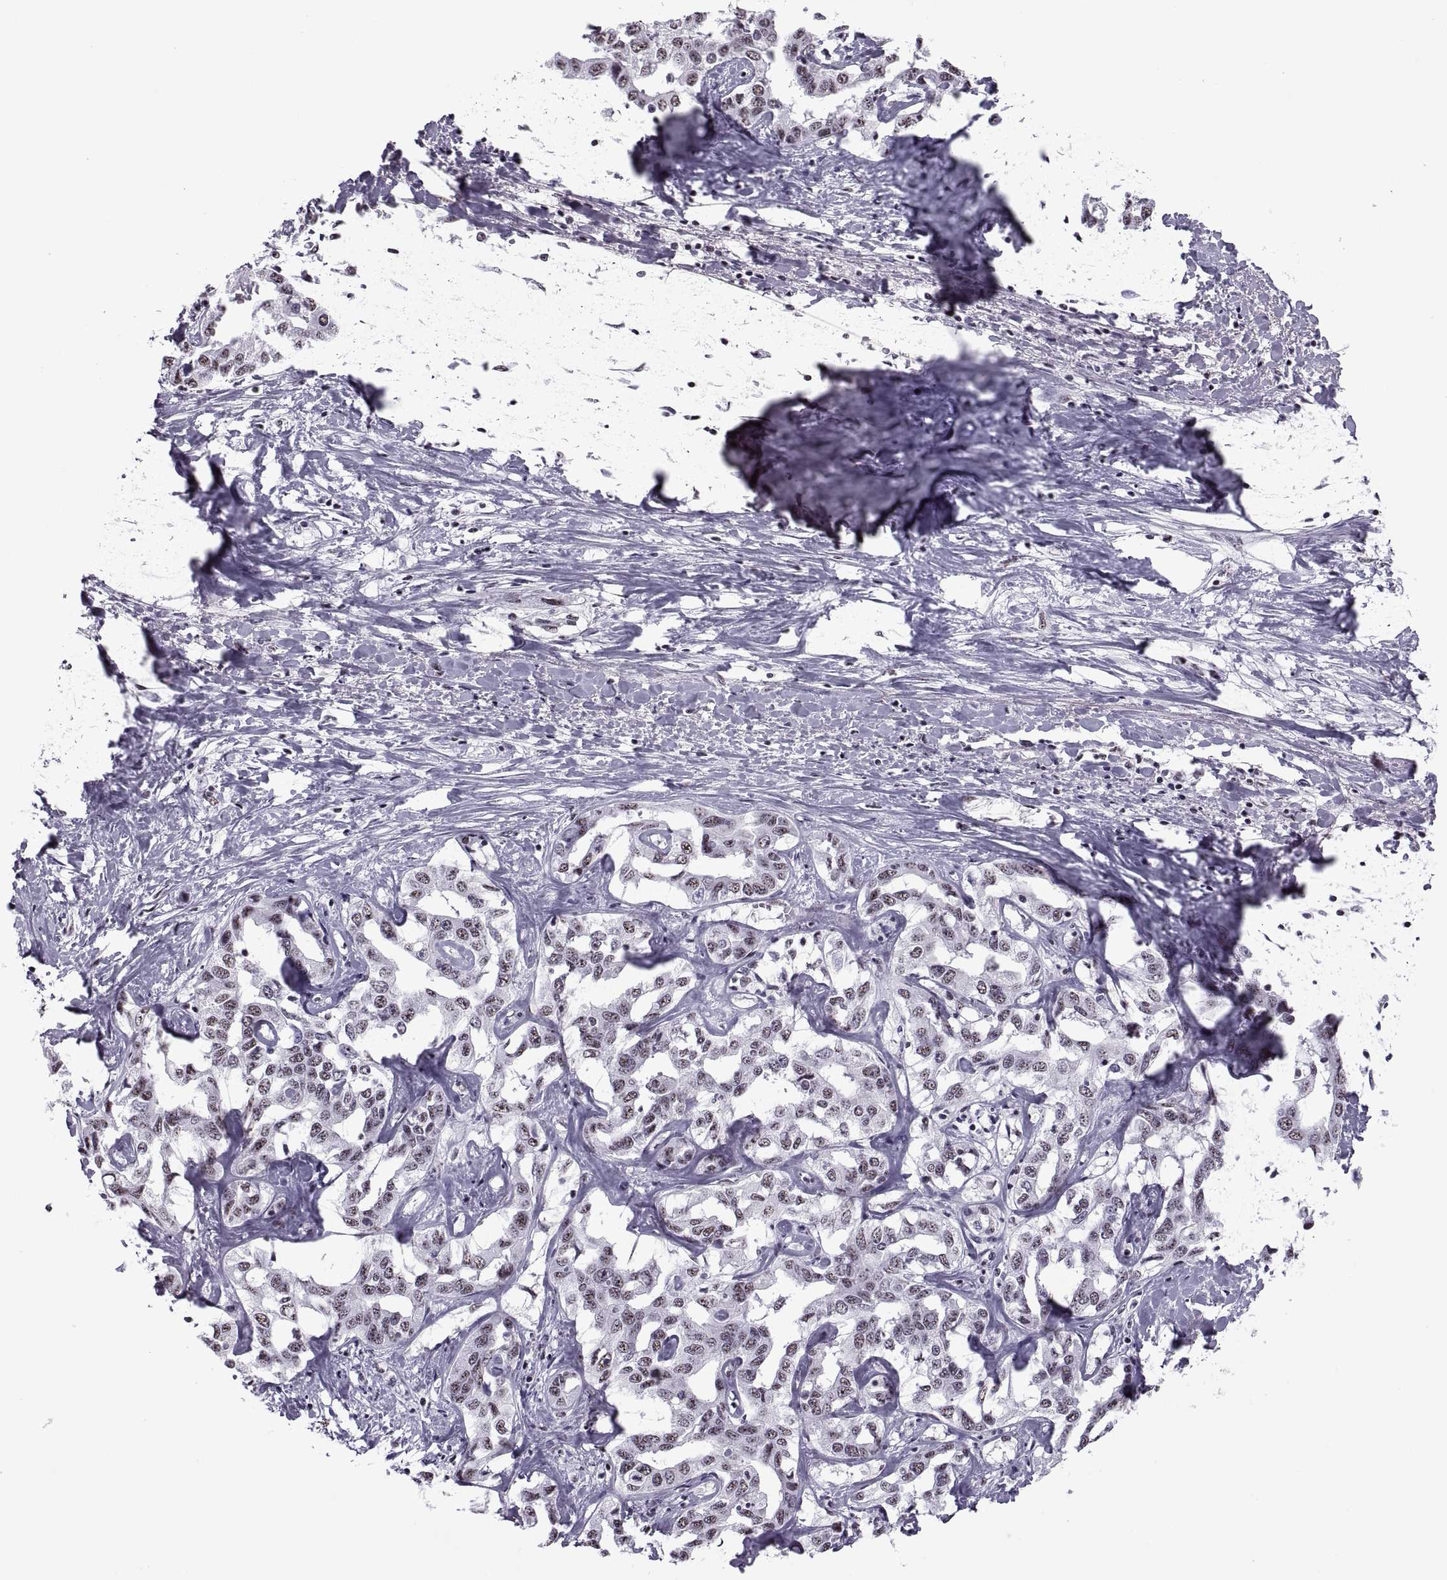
{"staining": {"intensity": "weak", "quantity": ">75%", "location": "nuclear"}, "tissue": "liver cancer", "cell_type": "Tumor cells", "image_type": "cancer", "snomed": [{"axis": "morphology", "description": "Cholangiocarcinoma"}, {"axis": "topography", "description": "Liver"}], "caption": "This is a micrograph of immunohistochemistry staining of liver cancer, which shows weak expression in the nuclear of tumor cells.", "gene": "MAGEA4", "patient": {"sex": "male", "age": 59}}